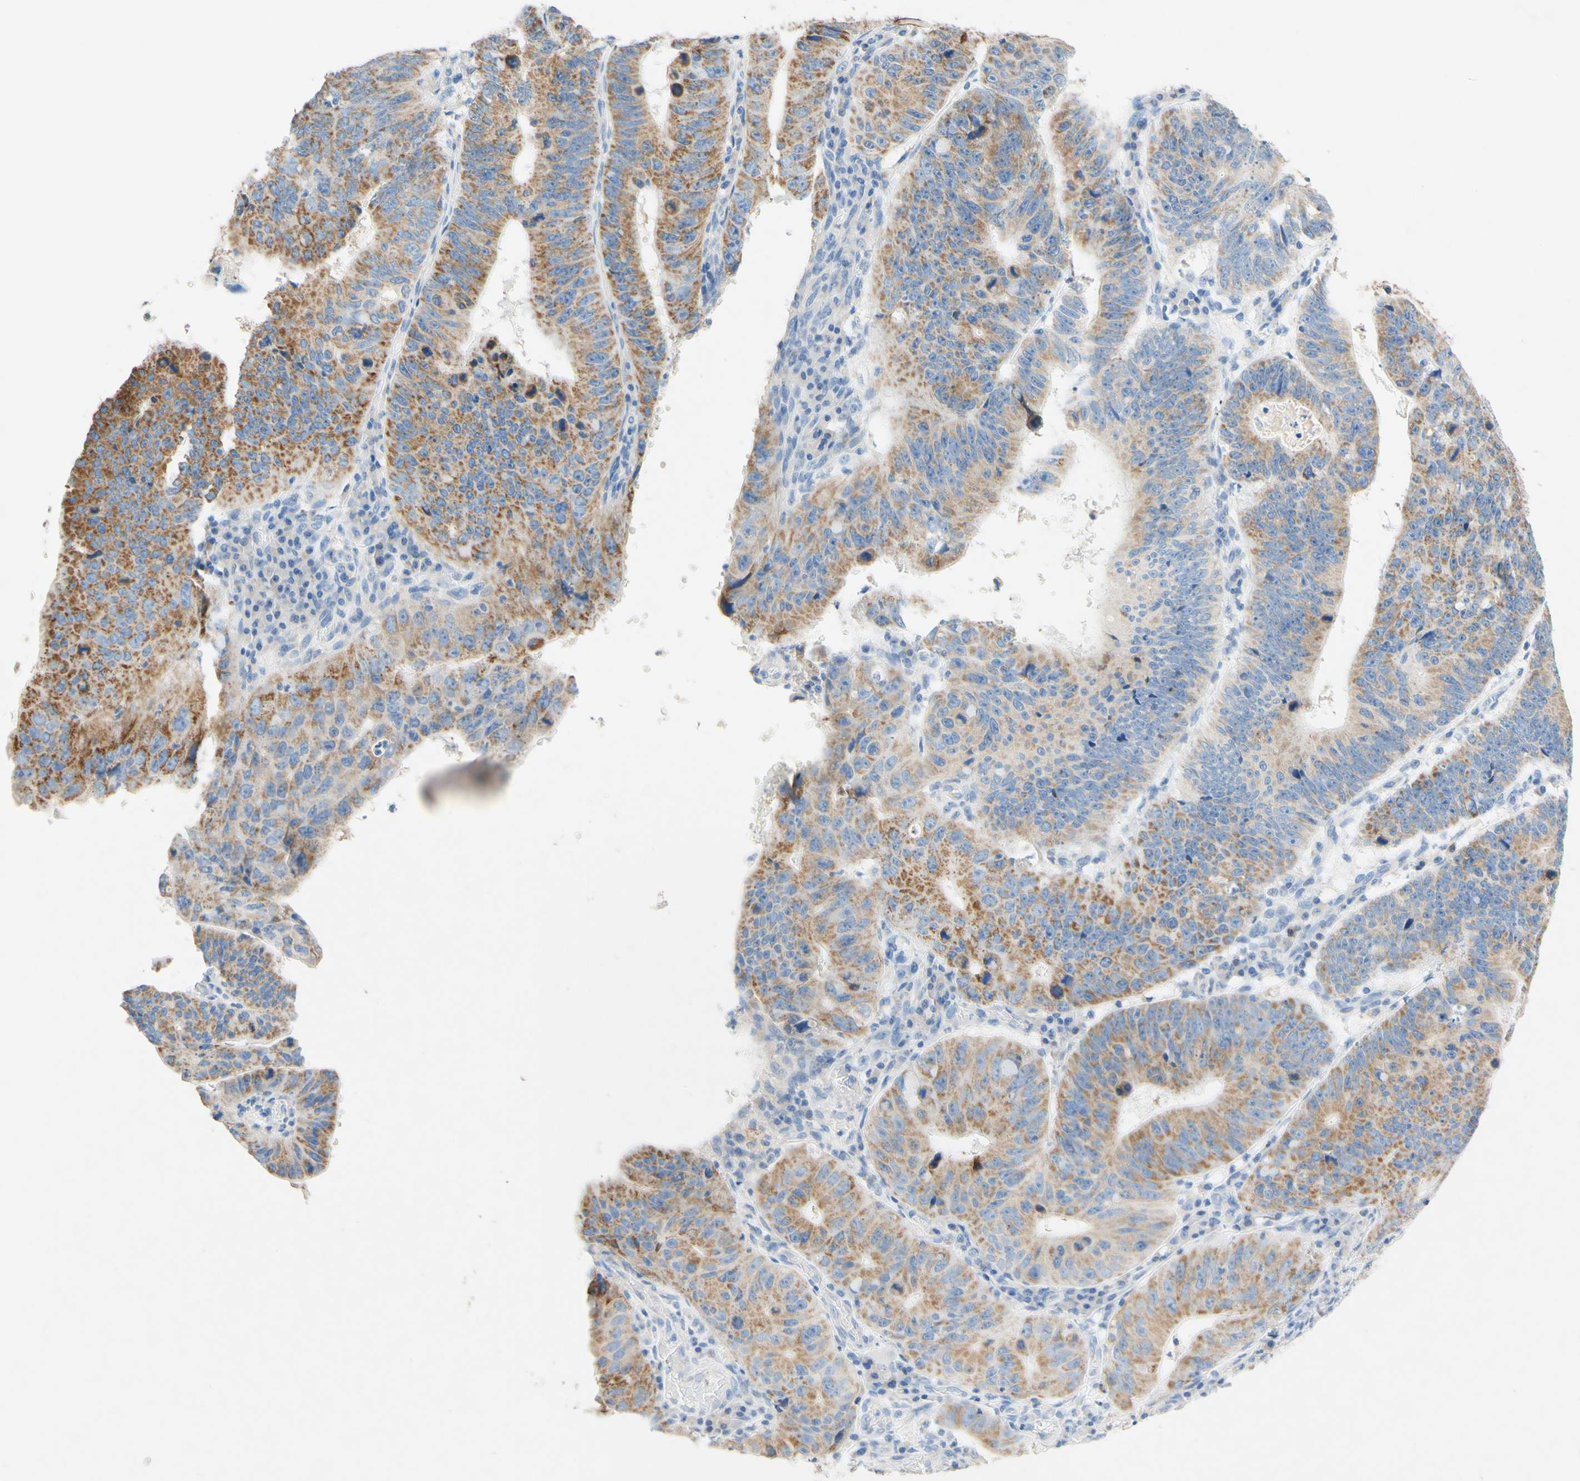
{"staining": {"intensity": "weak", "quantity": "25%-75%", "location": "cytoplasmic/membranous"}, "tissue": "stomach cancer", "cell_type": "Tumor cells", "image_type": "cancer", "snomed": [{"axis": "morphology", "description": "Adenocarcinoma, NOS"}, {"axis": "topography", "description": "Stomach"}], "caption": "Immunohistochemistry (IHC) of human adenocarcinoma (stomach) reveals low levels of weak cytoplasmic/membranous staining in approximately 25%-75% of tumor cells.", "gene": "SLC46A1", "patient": {"sex": "male", "age": 59}}